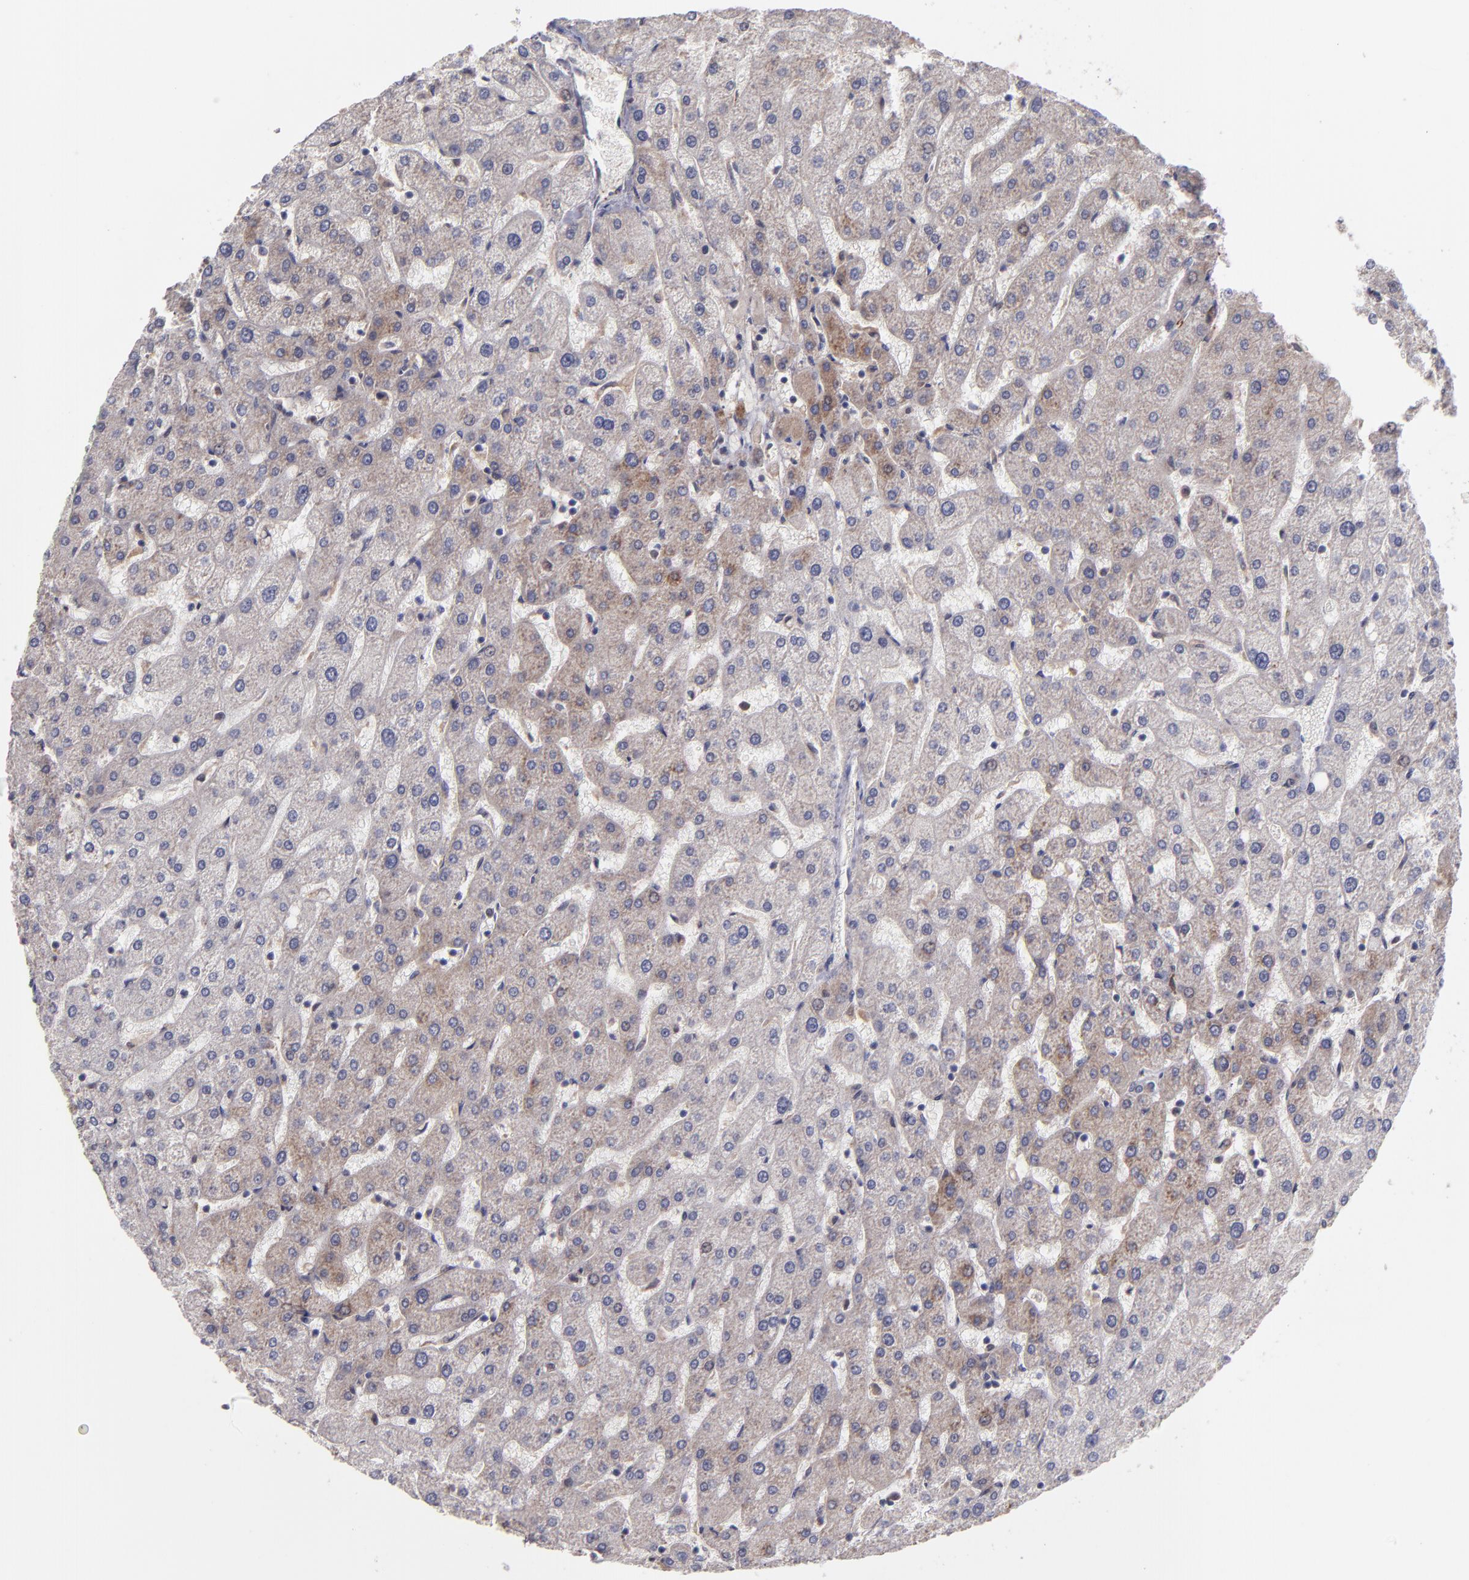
{"staining": {"intensity": "weak", "quantity": ">75%", "location": "cytoplasmic/membranous"}, "tissue": "liver", "cell_type": "Cholangiocytes", "image_type": "normal", "snomed": [{"axis": "morphology", "description": "Normal tissue, NOS"}, {"axis": "topography", "description": "Liver"}], "caption": "This is a photomicrograph of immunohistochemistry (IHC) staining of unremarkable liver, which shows weak staining in the cytoplasmic/membranous of cholangiocytes.", "gene": "CASP1", "patient": {"sex": "male", "age": 67}}